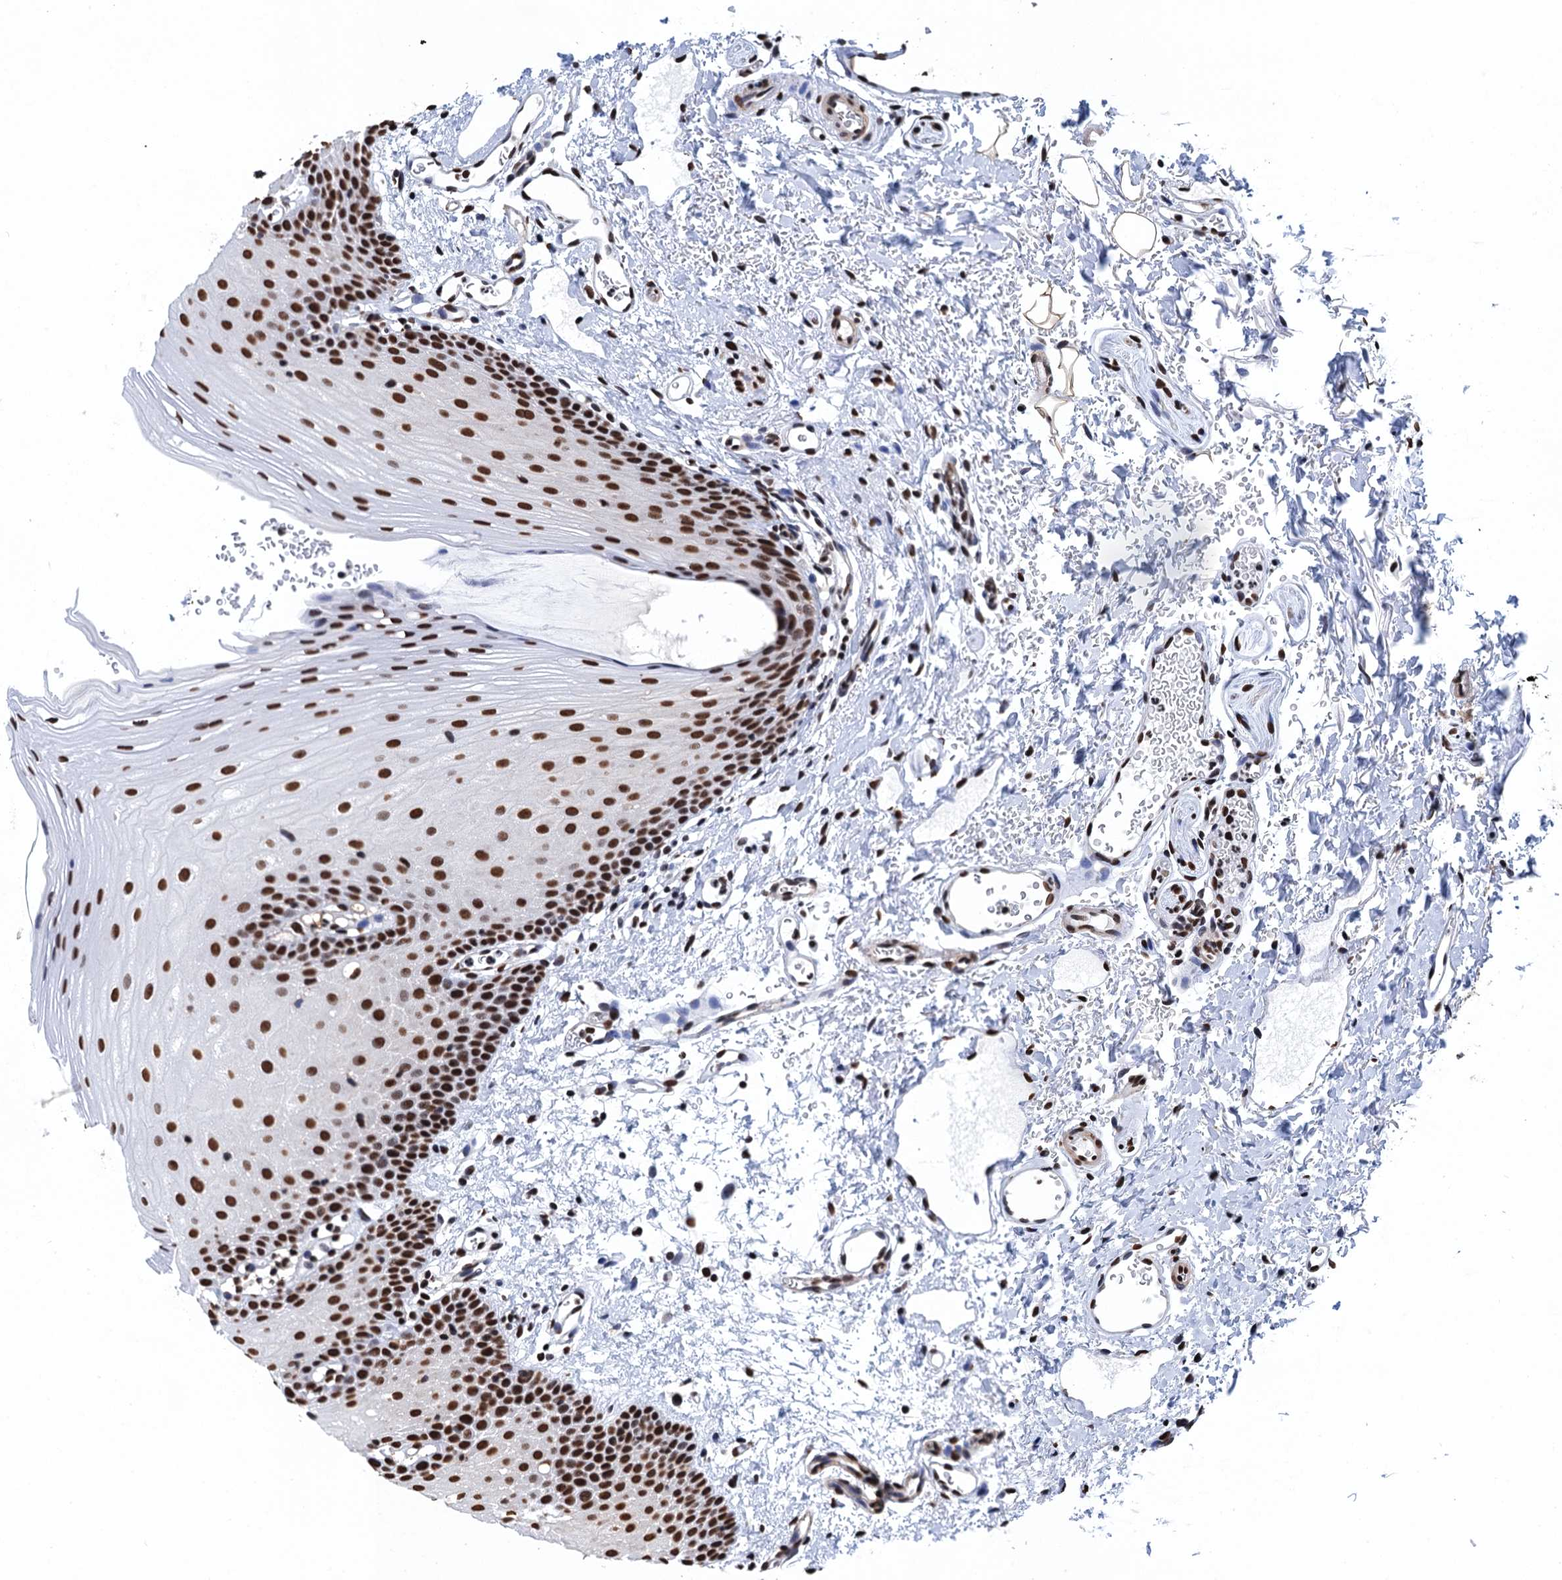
{"staining": {"intensity": "strong", "quantity": ">75%", "location": "nuclear"}, "tissue": "oral mucosa", "cell_type": "Squamous epithelial cells", "image_type": "normal", "snomed": [{"axis": "morphology", "description": "Normal tissue, NOS"}, {"axis": "topography", "description": "Oral tissue"}], "caption": "Oral mucosa was stained to show a protein in brown. There is high levels of strong nuclear expression in about >75% of squamous epithelial cells. The protein is shown in brown color, while the nuclei are stained blue.", "gene": "UBA2", "patient": {"sex": "female", "age": 70}}